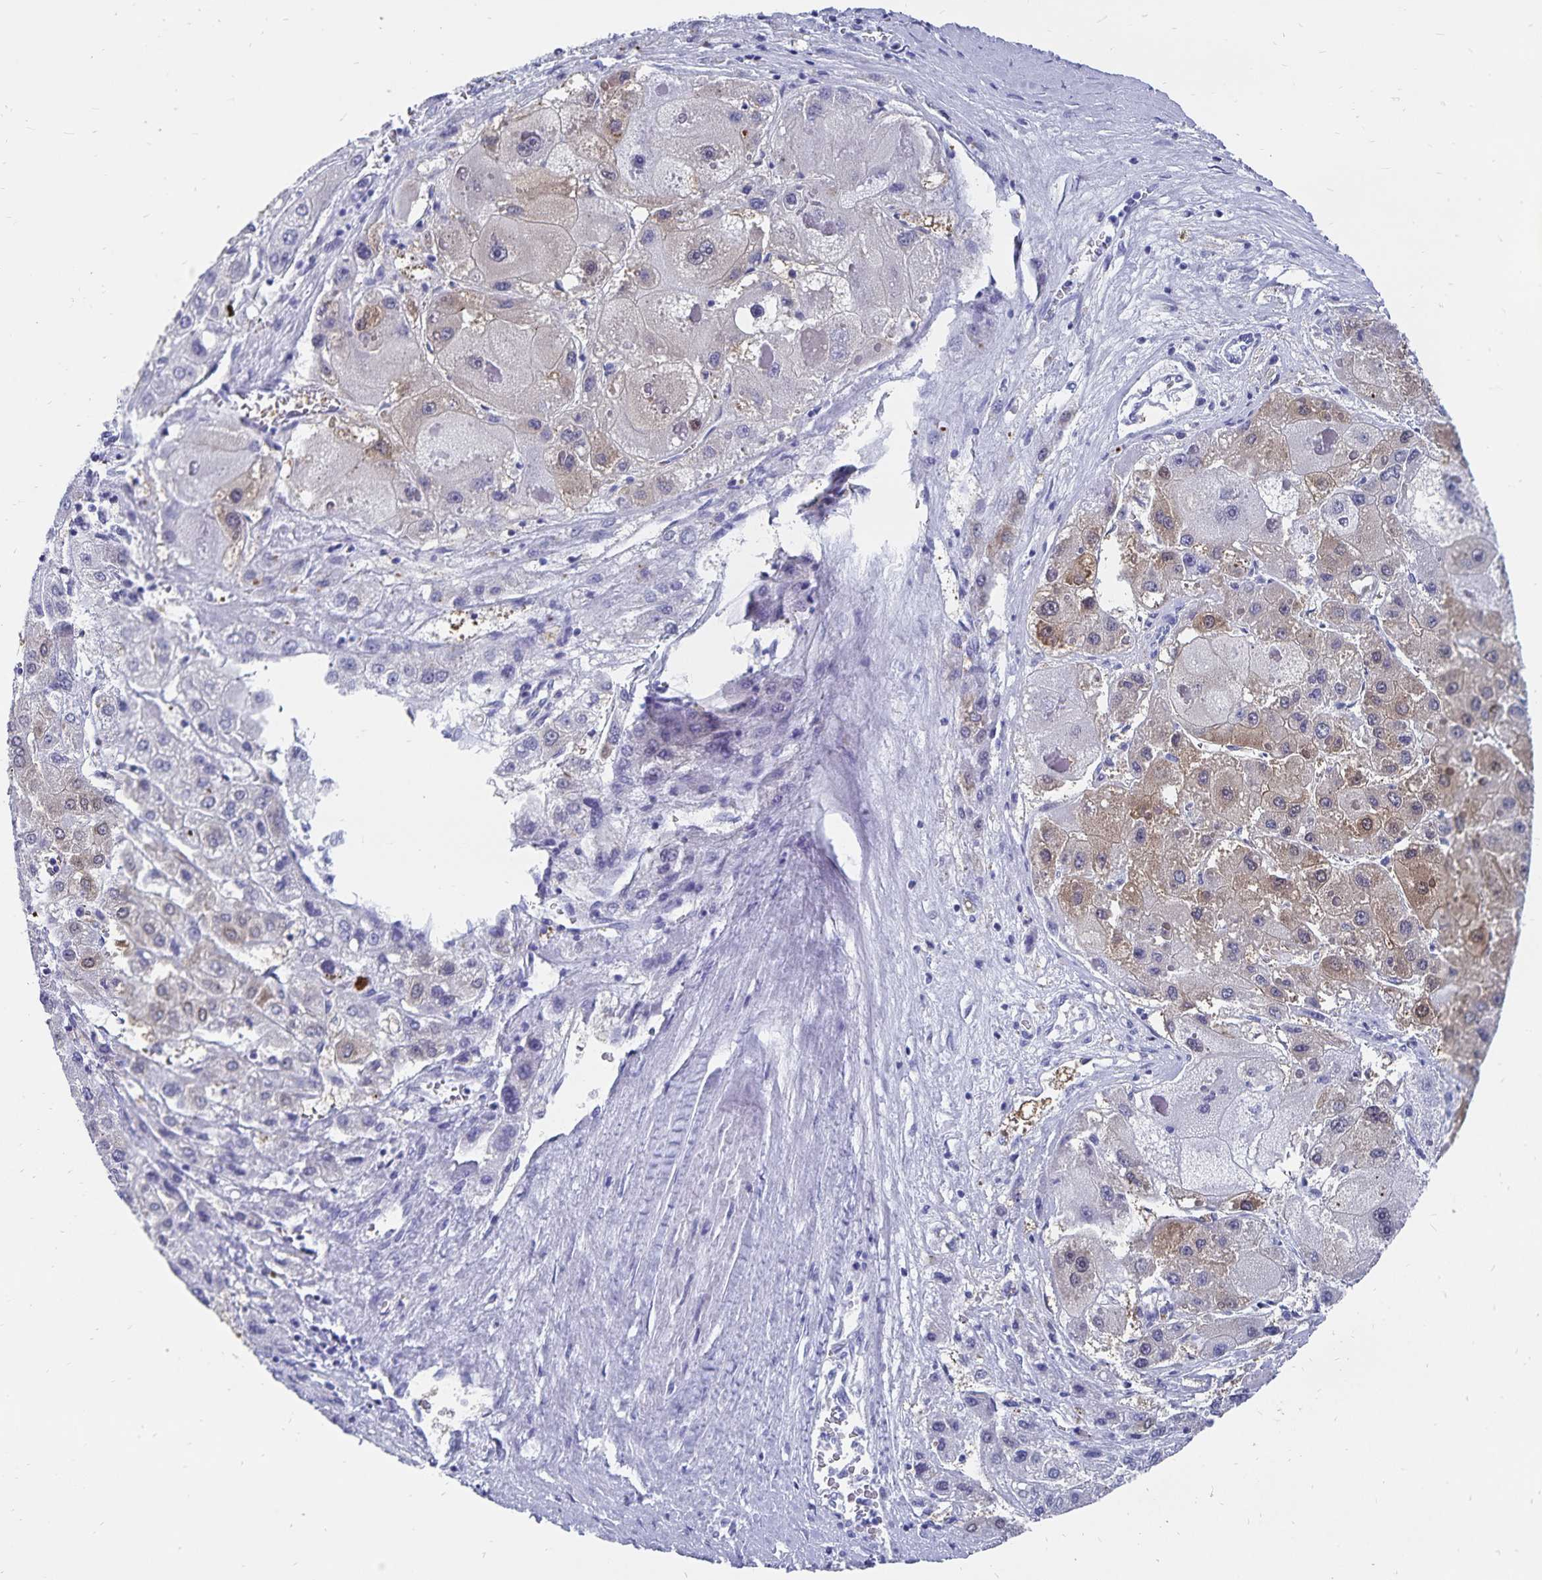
{"staining": {"intensity": "moderate", "quantity": "<25%", "location": "cytoplasmic/membranous"}, "tissue": "liver cancer", "cell_type": "Tumor cells", "image_type": "cancer", "snomed": [{"axis": "morphology", "description": "Carcinoma, Hepatocellular, NOS"}, {"axis": "topography", "description": "Liver"}], "caption": "The photomicrograph reveals staining of liver hepatocellular carcinoma, revealing moderate cytoplasmic/membranous protein positivity (brown color) within tumor cells.", "gene": "ADH1A", "patient": {"sex": "female", "age": 73}}